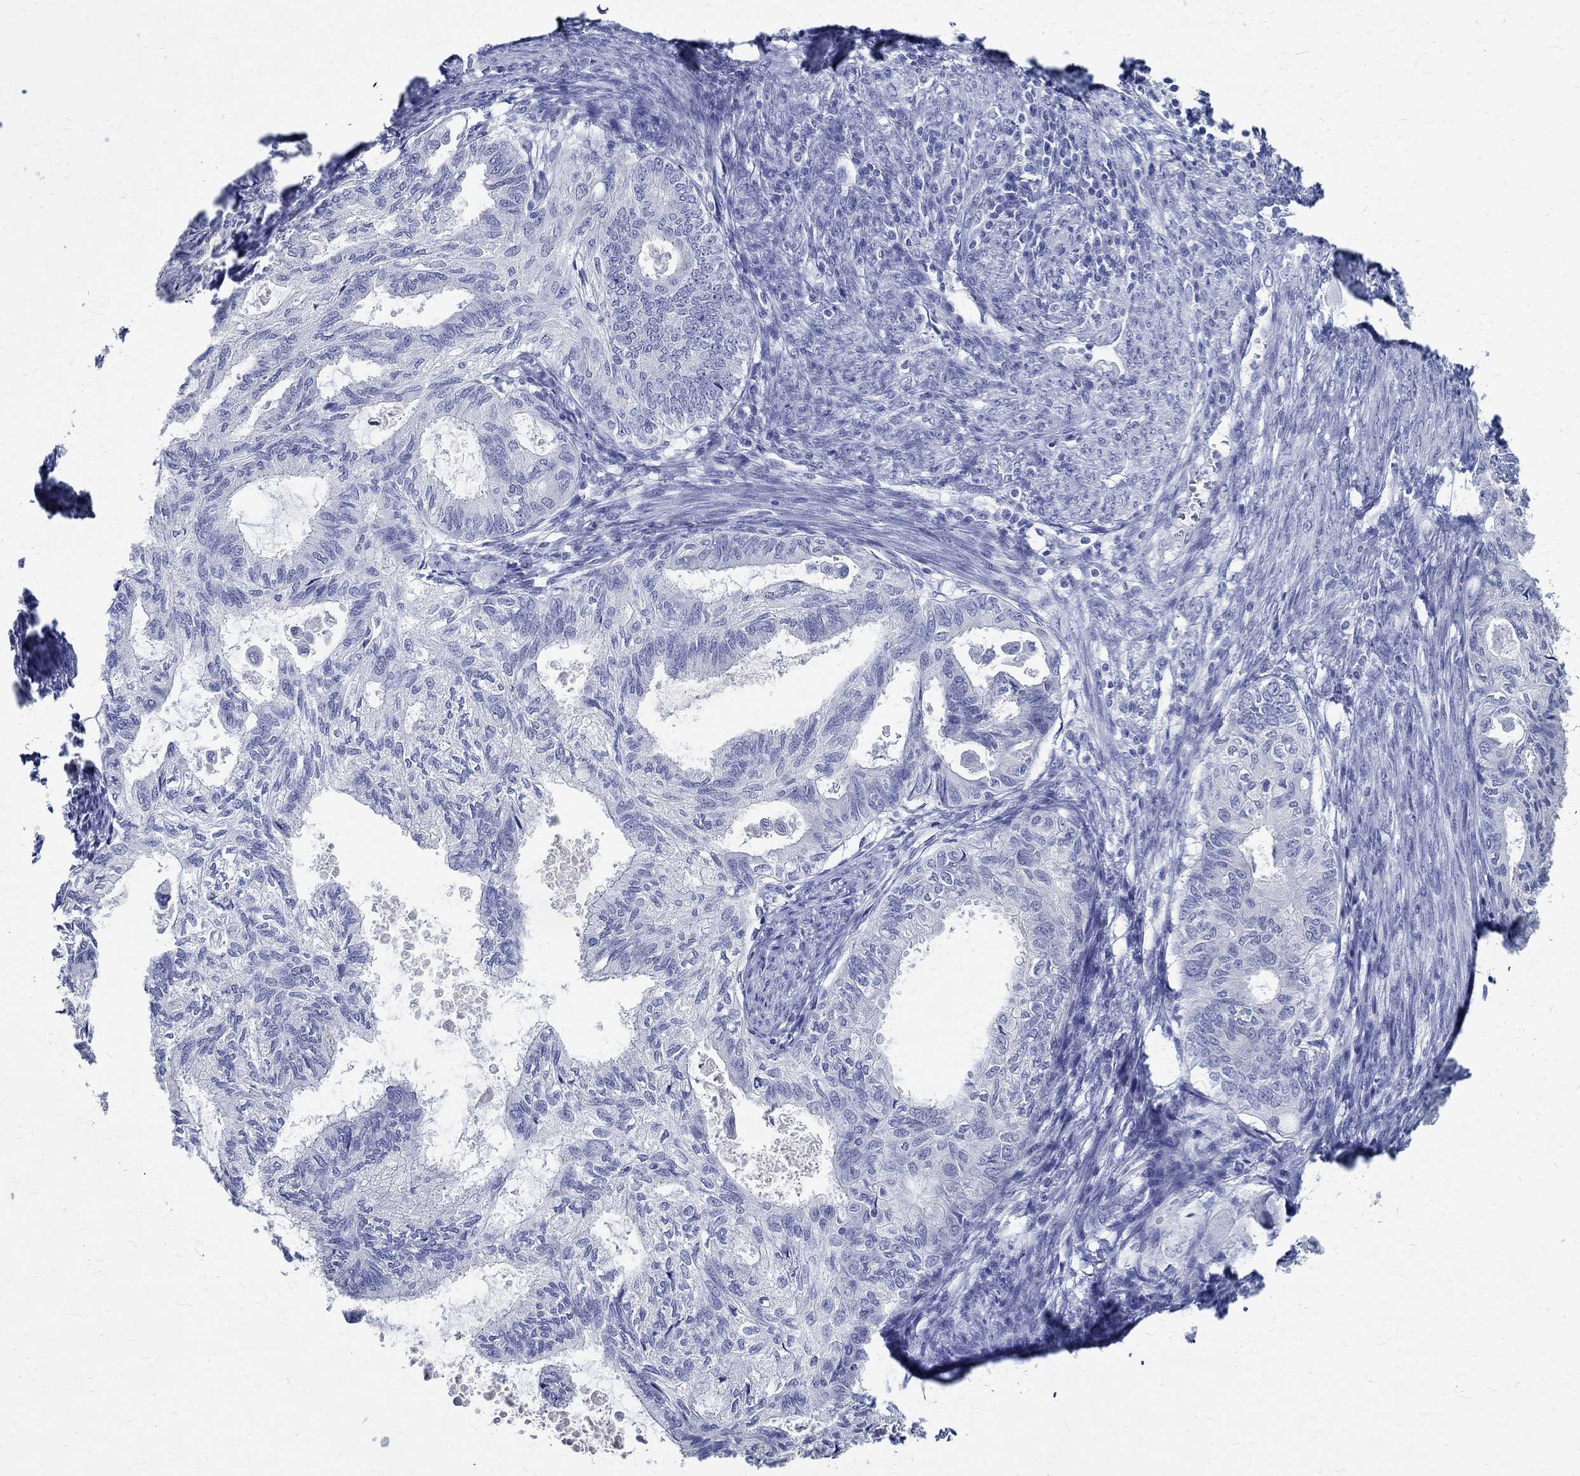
{"staining": {"intensity": "negative", "quantity": "none", "location": "none"}, "tissue": "endometrial cancer", "cell_type": "Tumor cells", "image_type": "cancer", "snomed": [{"axis": "morphology", "description": "Adenocarcinoma, NOS"}, {"axis": "topography", "description": "Endometrium"}], "caption": "High power microscopy micrograph of an immunohistochemistry (IHC) photomicrograph of endometrial adenocarcinoma, revealing no significant staining in tumor cells.", "gene": "BSPRY", "patient": {"sex": "female", "age": 86}}